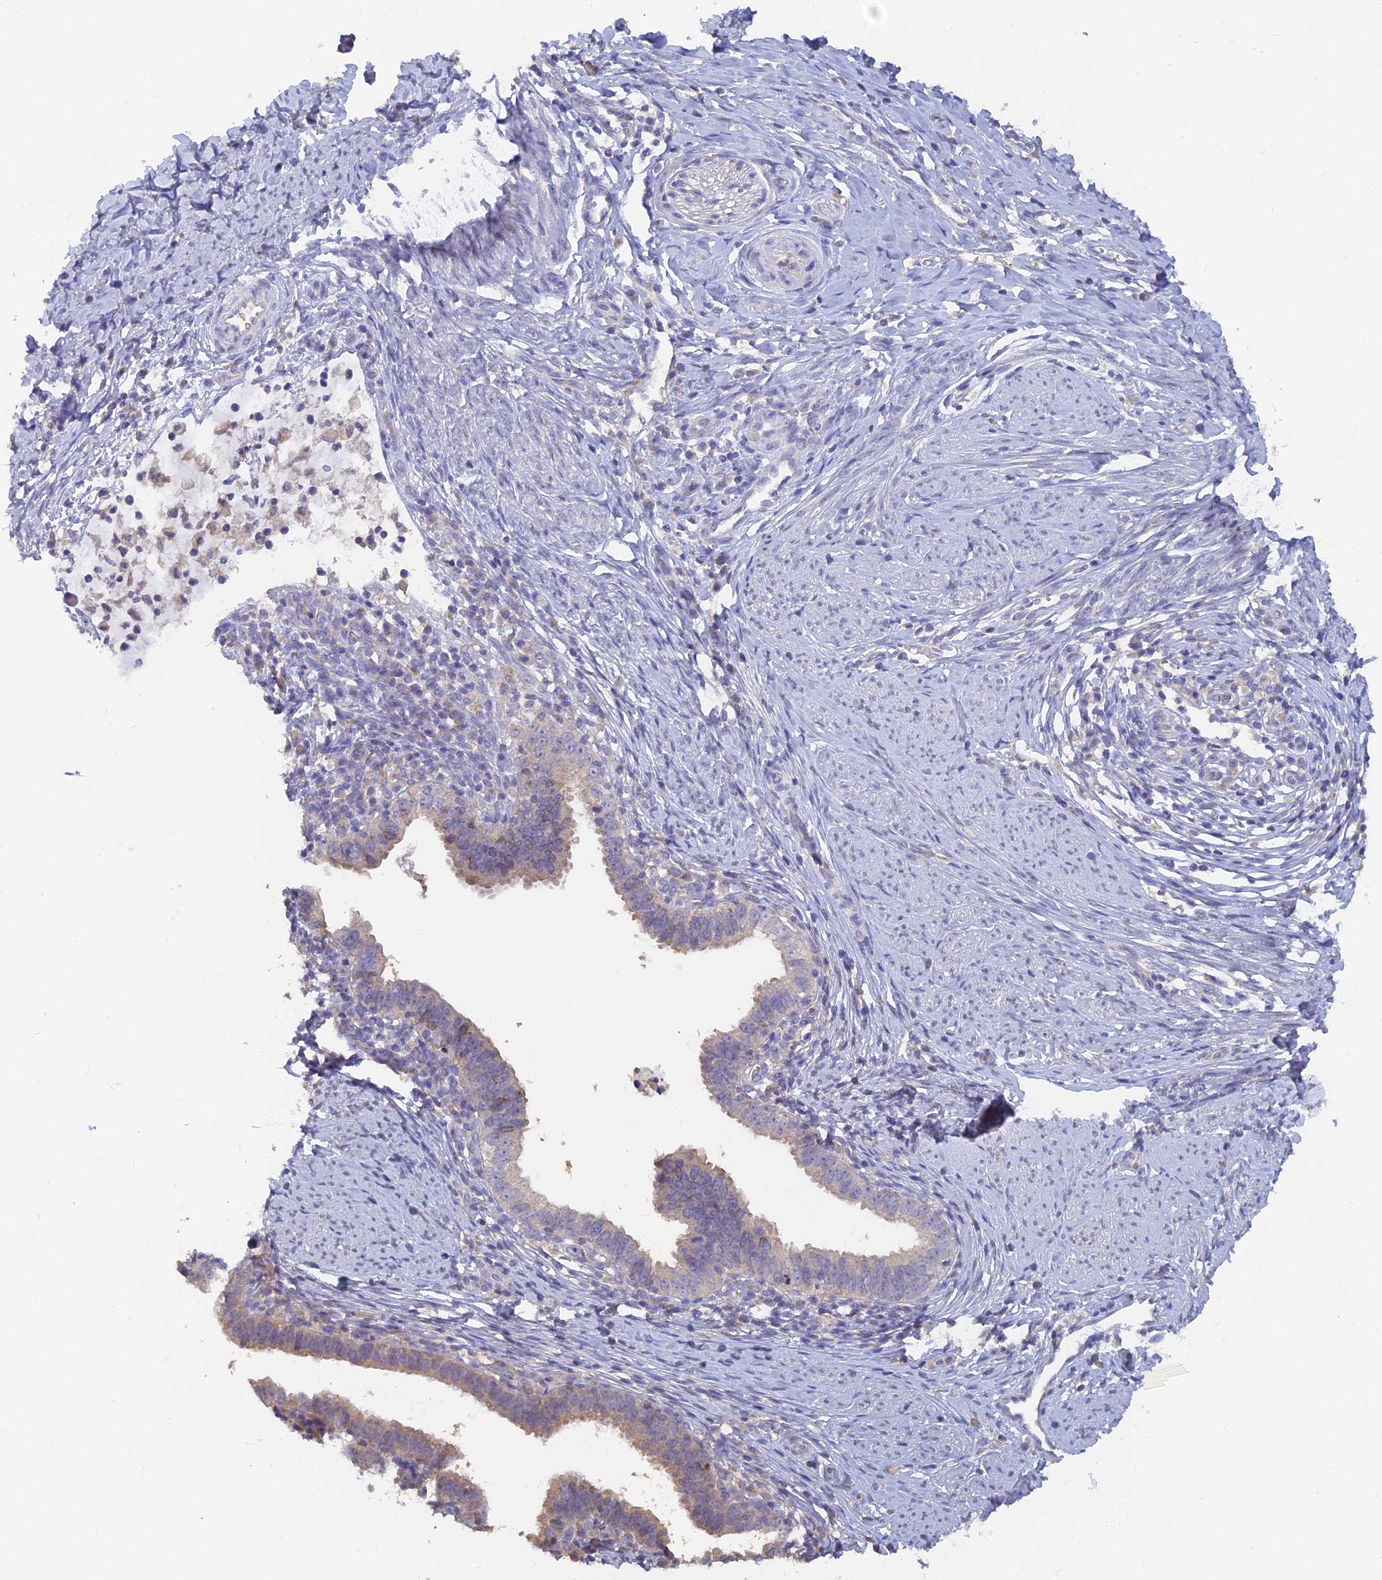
{"staining": {"intensity": "weak", "quantity": ">75%", "location": "cytoplasmic/membranous"}, "tissue": "cervical cancer", "cell_type": "Tumor cells", "image_type": "cancer", "snomed": [{"axis": "morphology", "description": "Adenocarcinoma, NOS"}, {"axis": "topography", "description": "Cervix"}], "caption": "Cervical adenocarcinoma stained with DAB (3,3'-diaminobenzidine) immunohistochemistry (IHC) reveals low levels of weak cytoplasmic/membranous staining in approximately >75% of tumor cells.", "gene": "ARRDC1", "patient": {"sex": "female", "age": 36}}